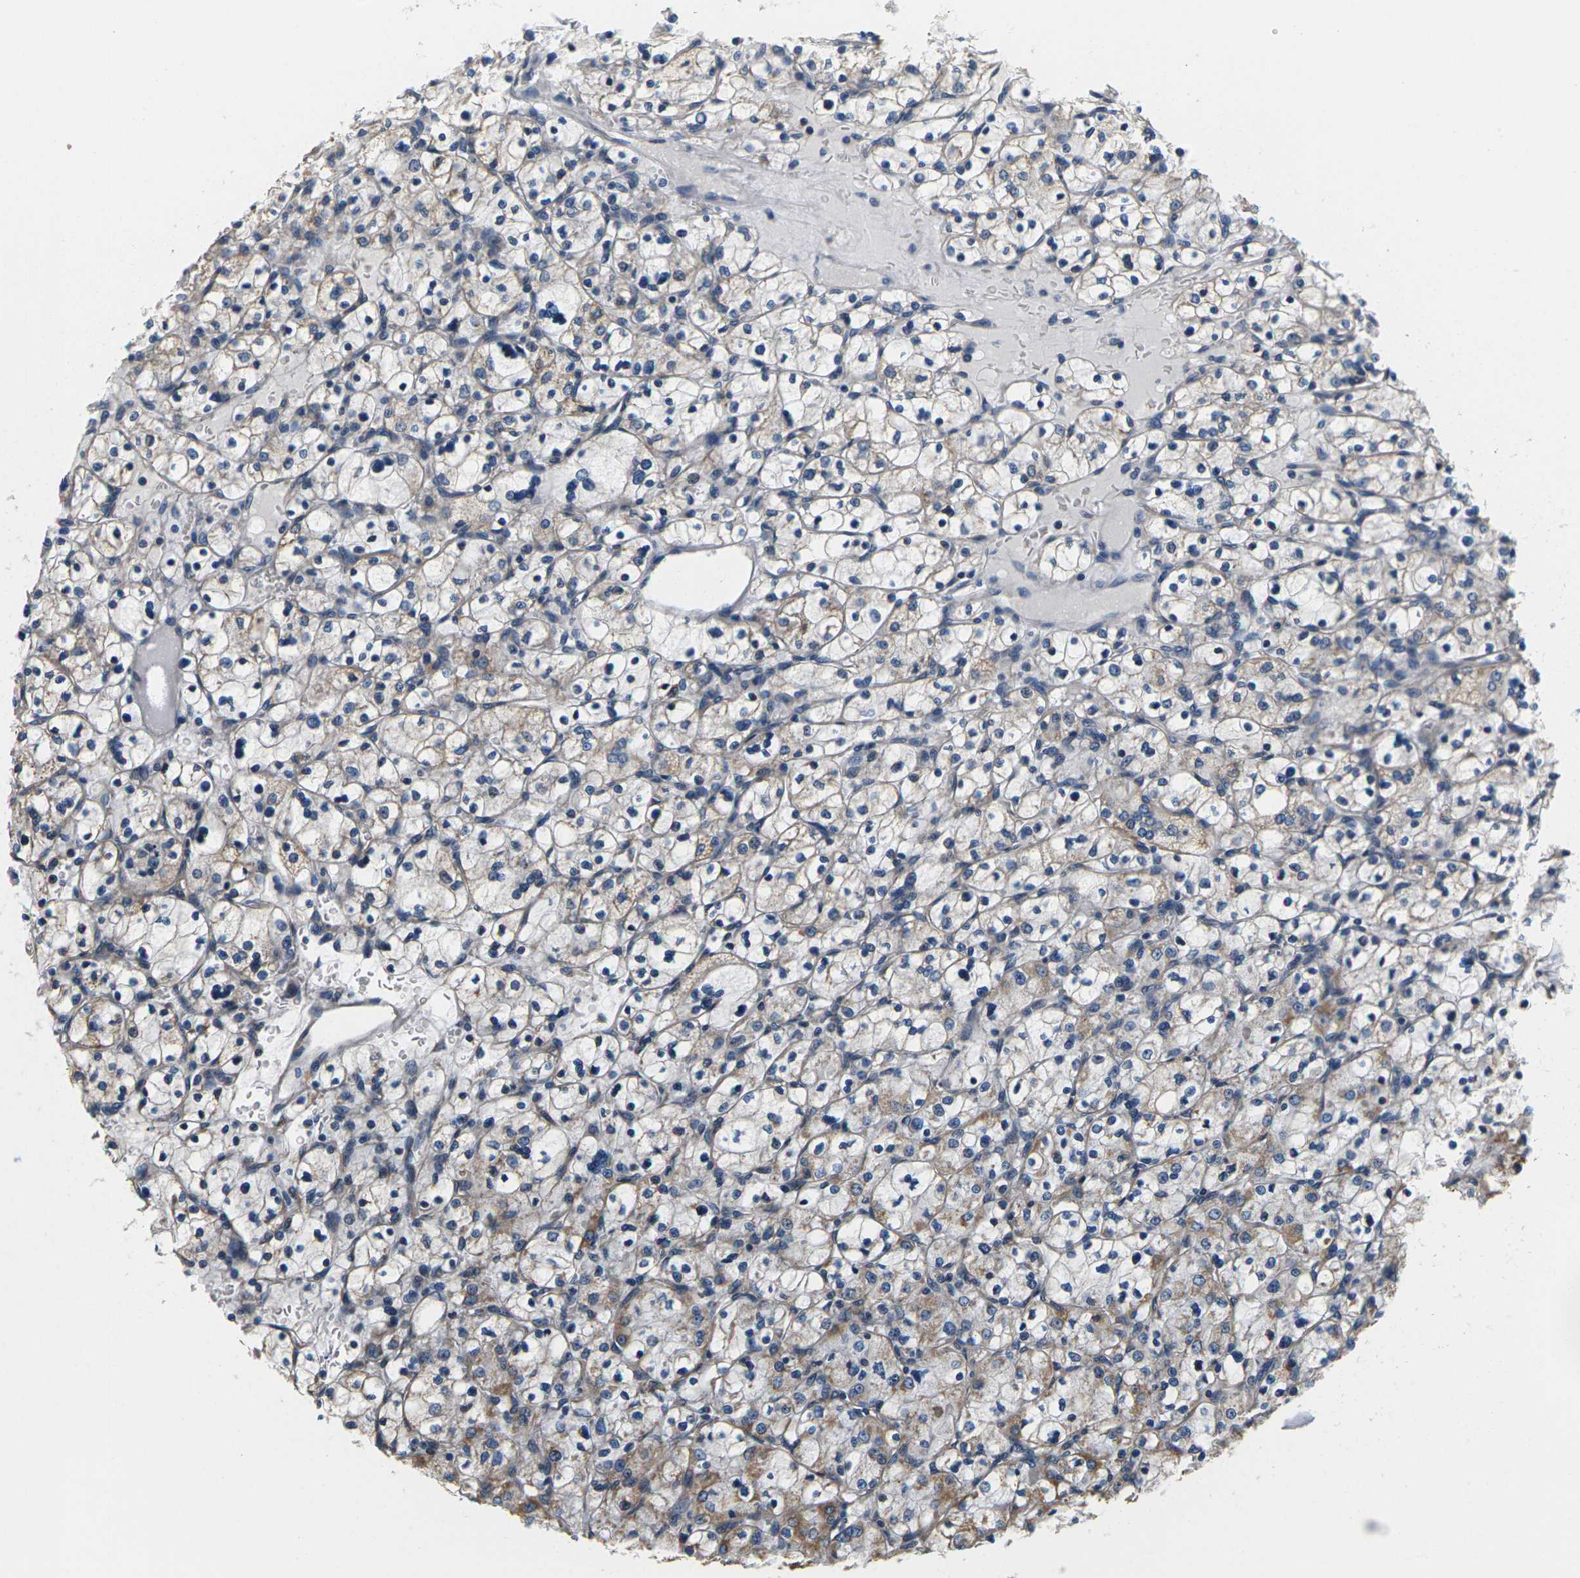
{"staining": {"intensity": "weak", "quantity": "25%-75%", "location": "cytoplasmic/membranous"}, "tissue": "renal cancer", "cell_type": "Tumor cells", "image_type": "cancer", "snomed": [{"axis": "morphology", "description": "Adenocarcinoma, NOS"}, {"axis": "topography", "description": "Kidney"}], "caption": "Immunohistochemical staining of human renal adenocarcinoma displays low levels of weak cytoplasmic/membranous expression in about 25%-75% of tumor cells. Immunohistochemistry (ihc) stains the protein in brown and the nuclei are stained blue.", "gene": "PCDHB4", "patient": {"sex": "female", "age": 83}}